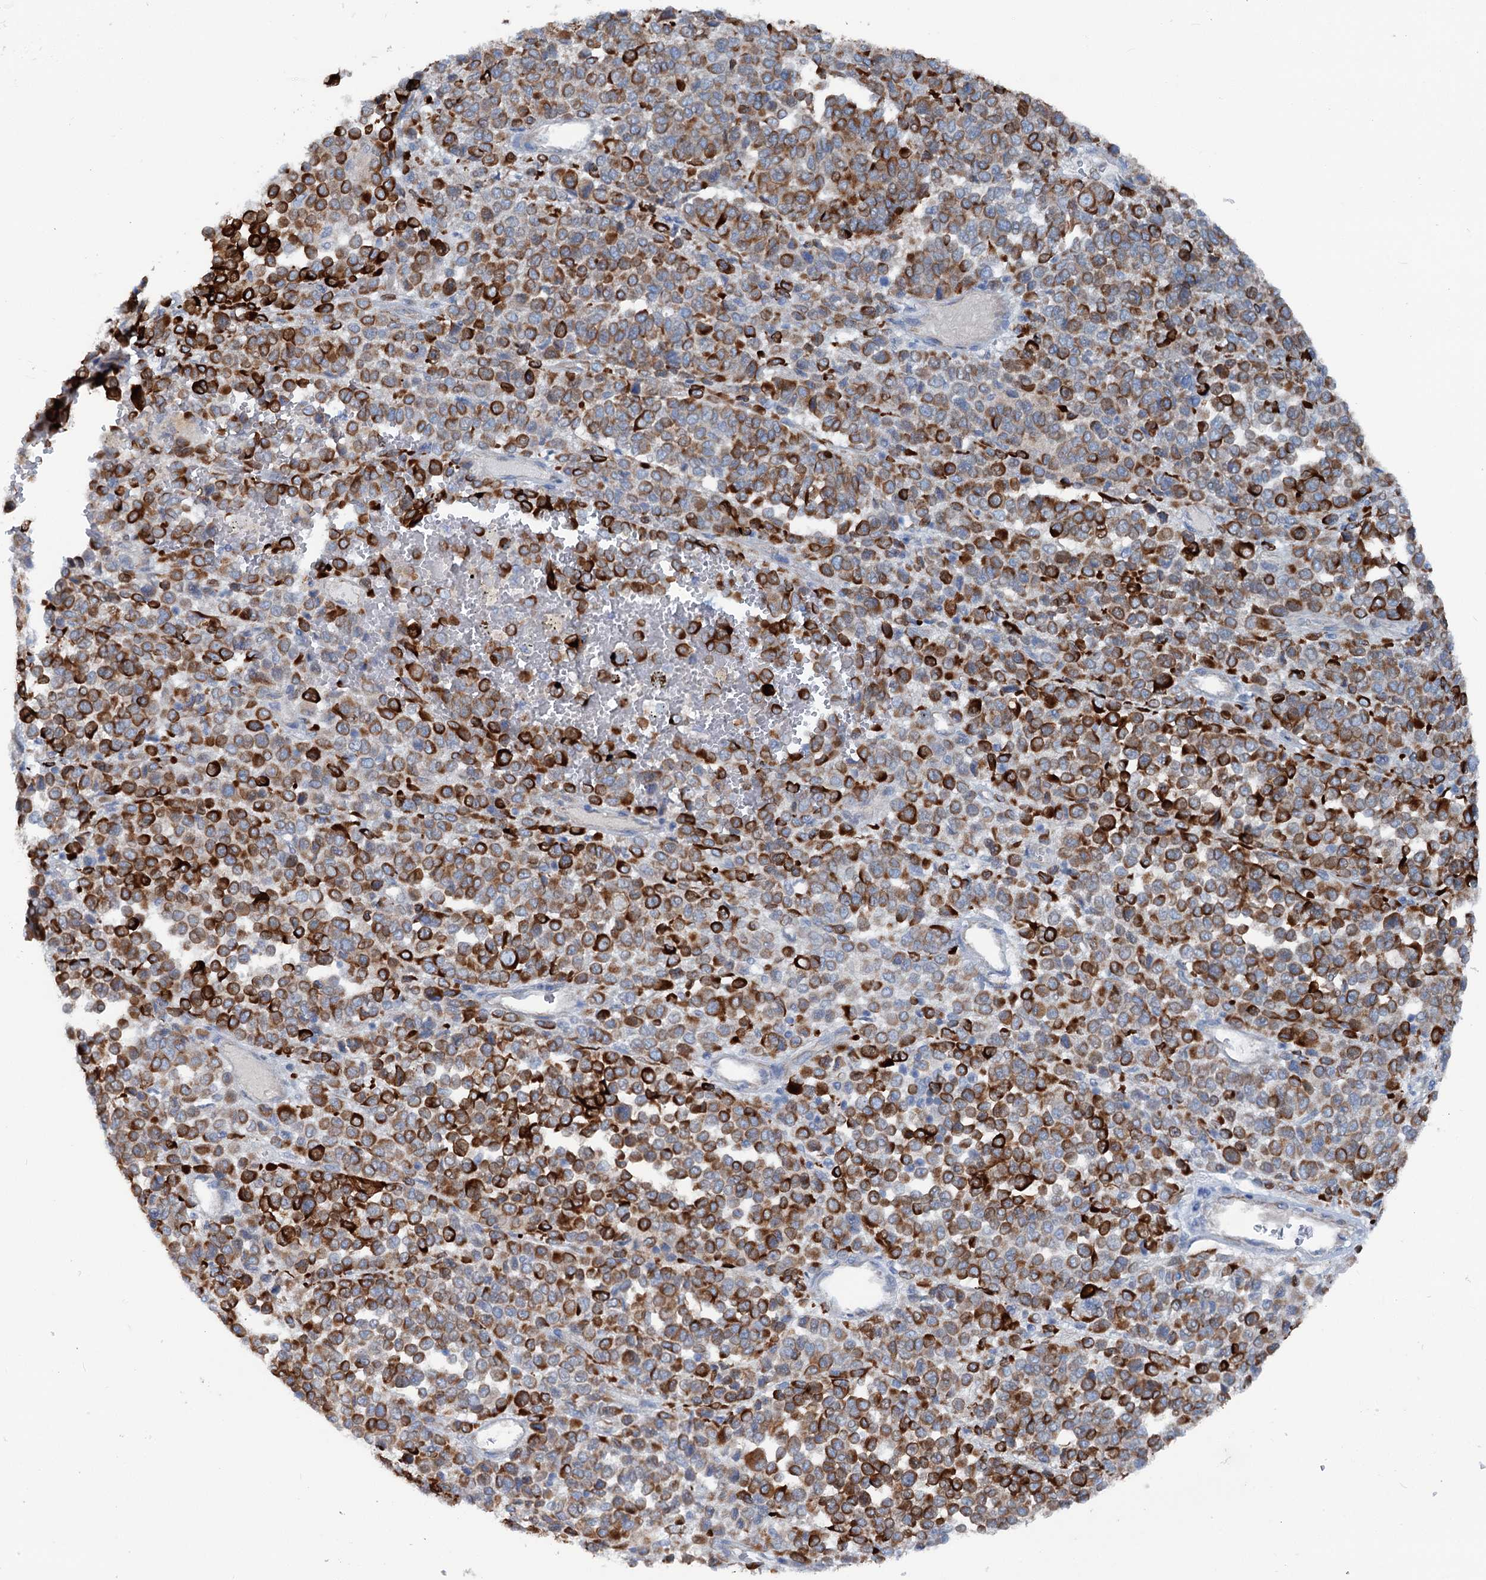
{"staining": {"intensity": "strong", "quantity": "25%-75%", "location": "cytoplasmic/membranous"}, "tissue": "melanoma", "cell_type": "Tumor cells", "image_type": "cancer", "snomed": [{"axis": "morphology", "description": "Malignant melanoma, Metastatic site"}, {"axis": "topography", "description": "Pancreas"}], "caption": "Brown immunohistochemical staining in malignant melanoma (metastatic site) shows strong cytoplasmic/membranous expression in about 25%-75% of tumor cells.", "gene": "CALCOCO1", "patient": {"sex": "female", "age": 30}}